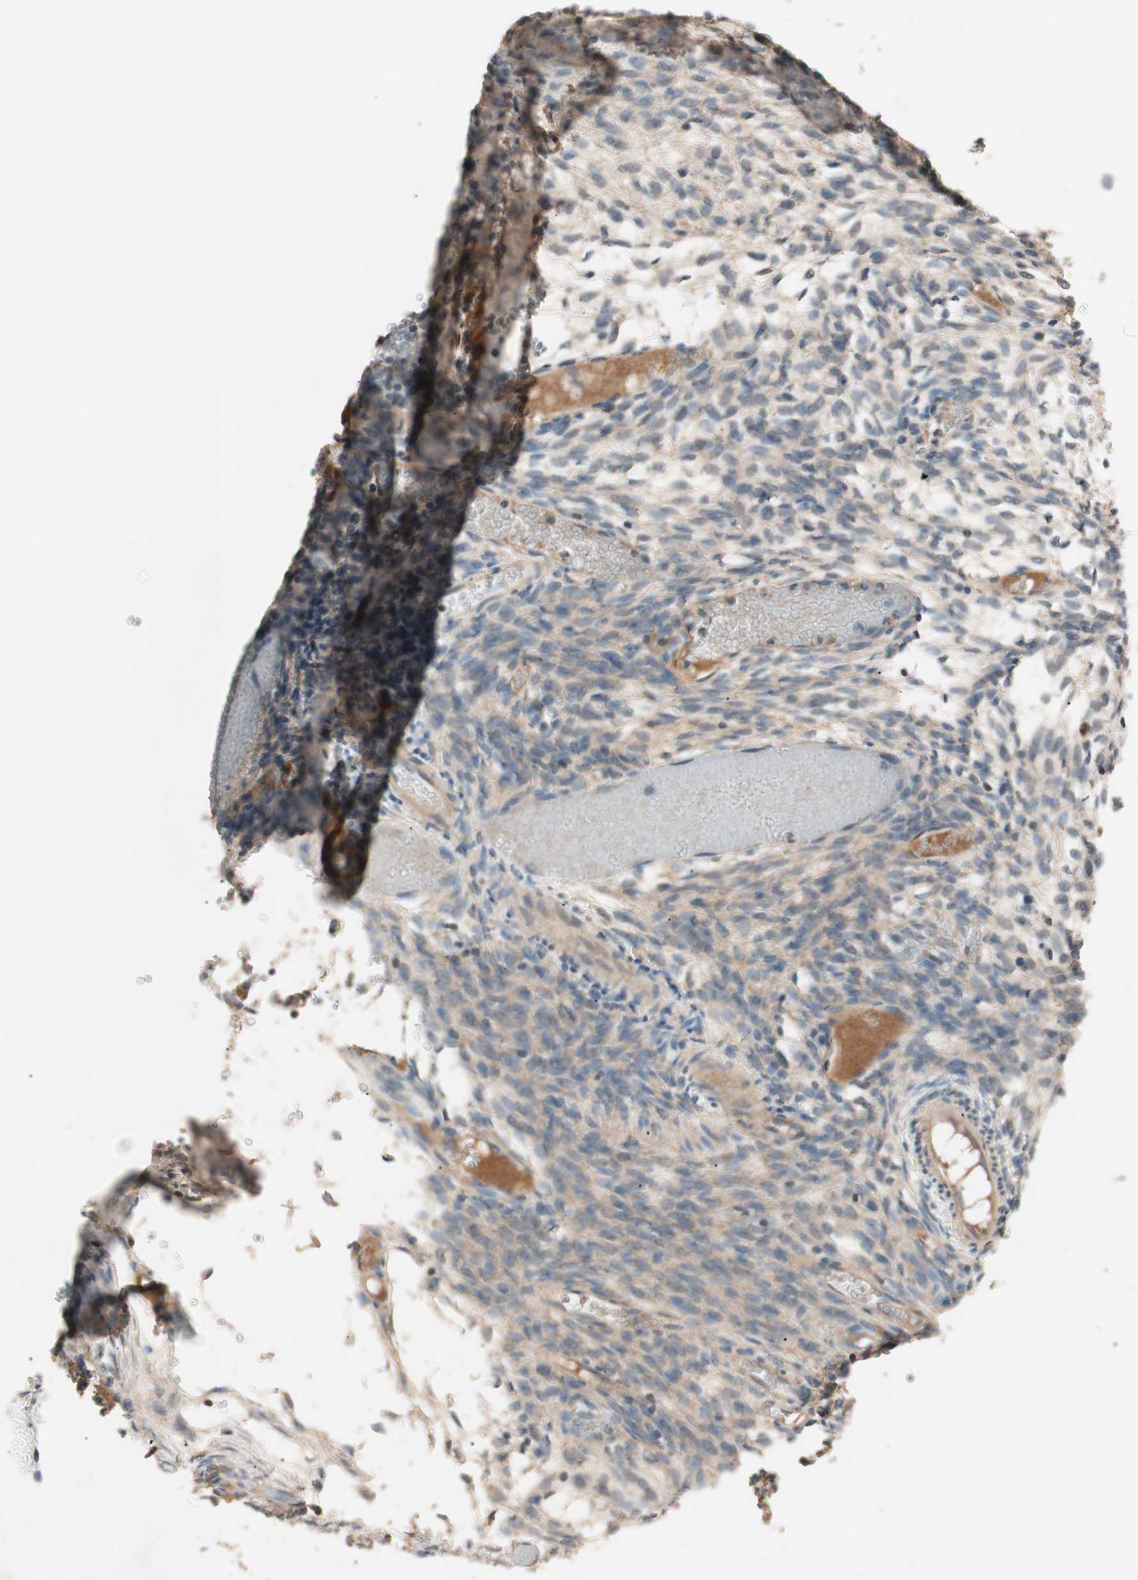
{"staining": {"intensity": "weak", "quantity": "25%-75%", "location": "cytoplasmic/membranous"}, "tissue": "ovary", "cell_type": "Ovarian stroma cells", "image_type": "normal", "snomed": [{"axis": "morphology", "description": "Normal tissue, NOS"}, {"axis": "topography", "description": "Ovary"}], "caption": "Immunohistochemical staining of unremarkable ovary reveals low levels of weak cytoplasmic/membranous staining in approximately 25%-75% of ovarian stroma cells. (DAB (3,3'-diaminobenzidine) = brown stain, brightfield microscopy at high magnification).", "gene": "HPN", "patient": {"sex": "female", "age": 35}}